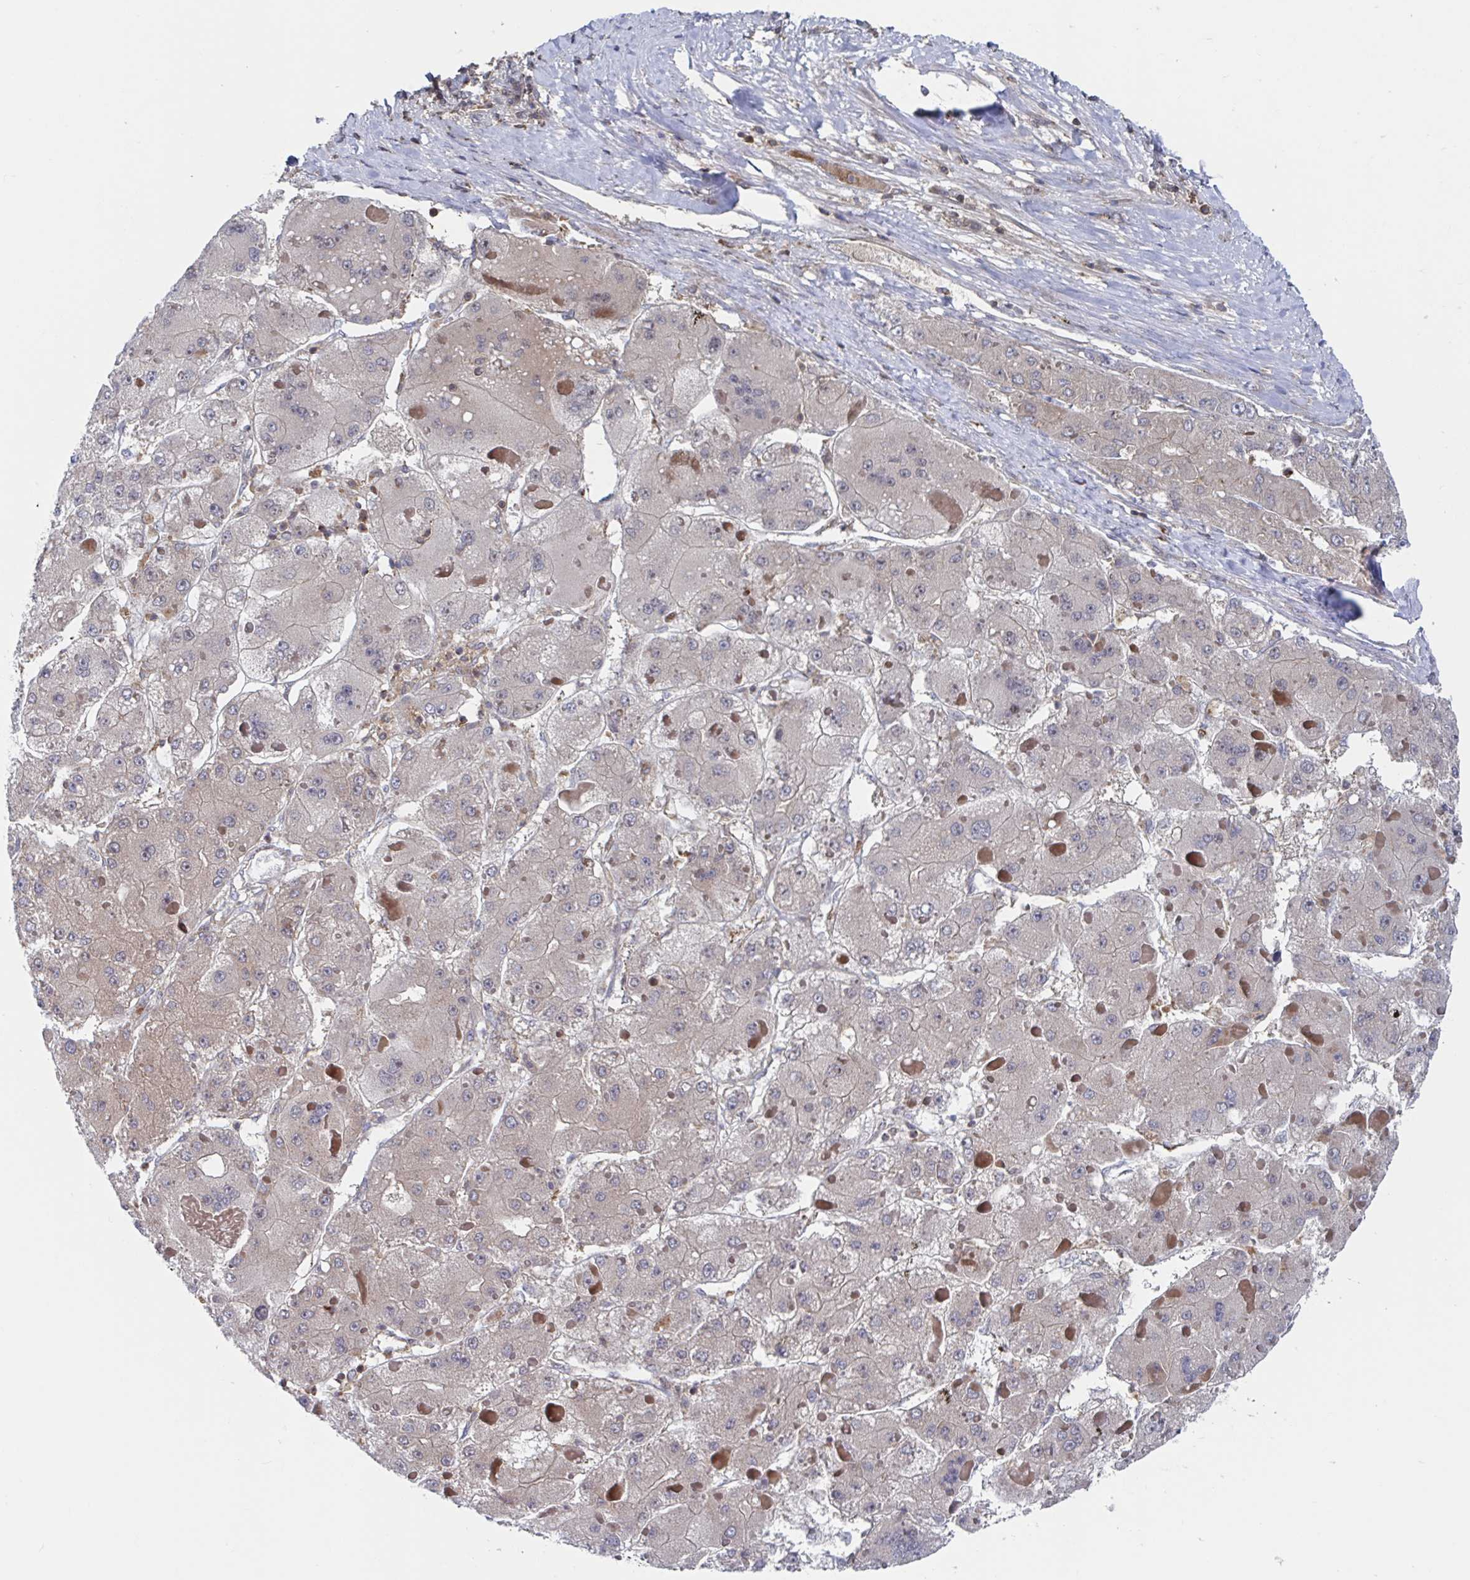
{"staining": {"intensity": "negative", "quantity": "none", "location": "none"}, "tissue": "liver cancer", "cell_type": "Tumor cells", "image_type": "cancer", "snomed": [{"axis": "morphology", "description": "Carcinoma, Hepatocellular, NOS"}, {"axis": "topography", "description": "Liver"}], "caption": "High magnification brightfield microscopy of hepatocellular carcinoma (liver) stained with DAB (brown) and counterstained with hematoxylin (blue): tumor cells show no significant staining.", "gene": "DHRS12", "patient": {"sex": "female", "age": 73}}